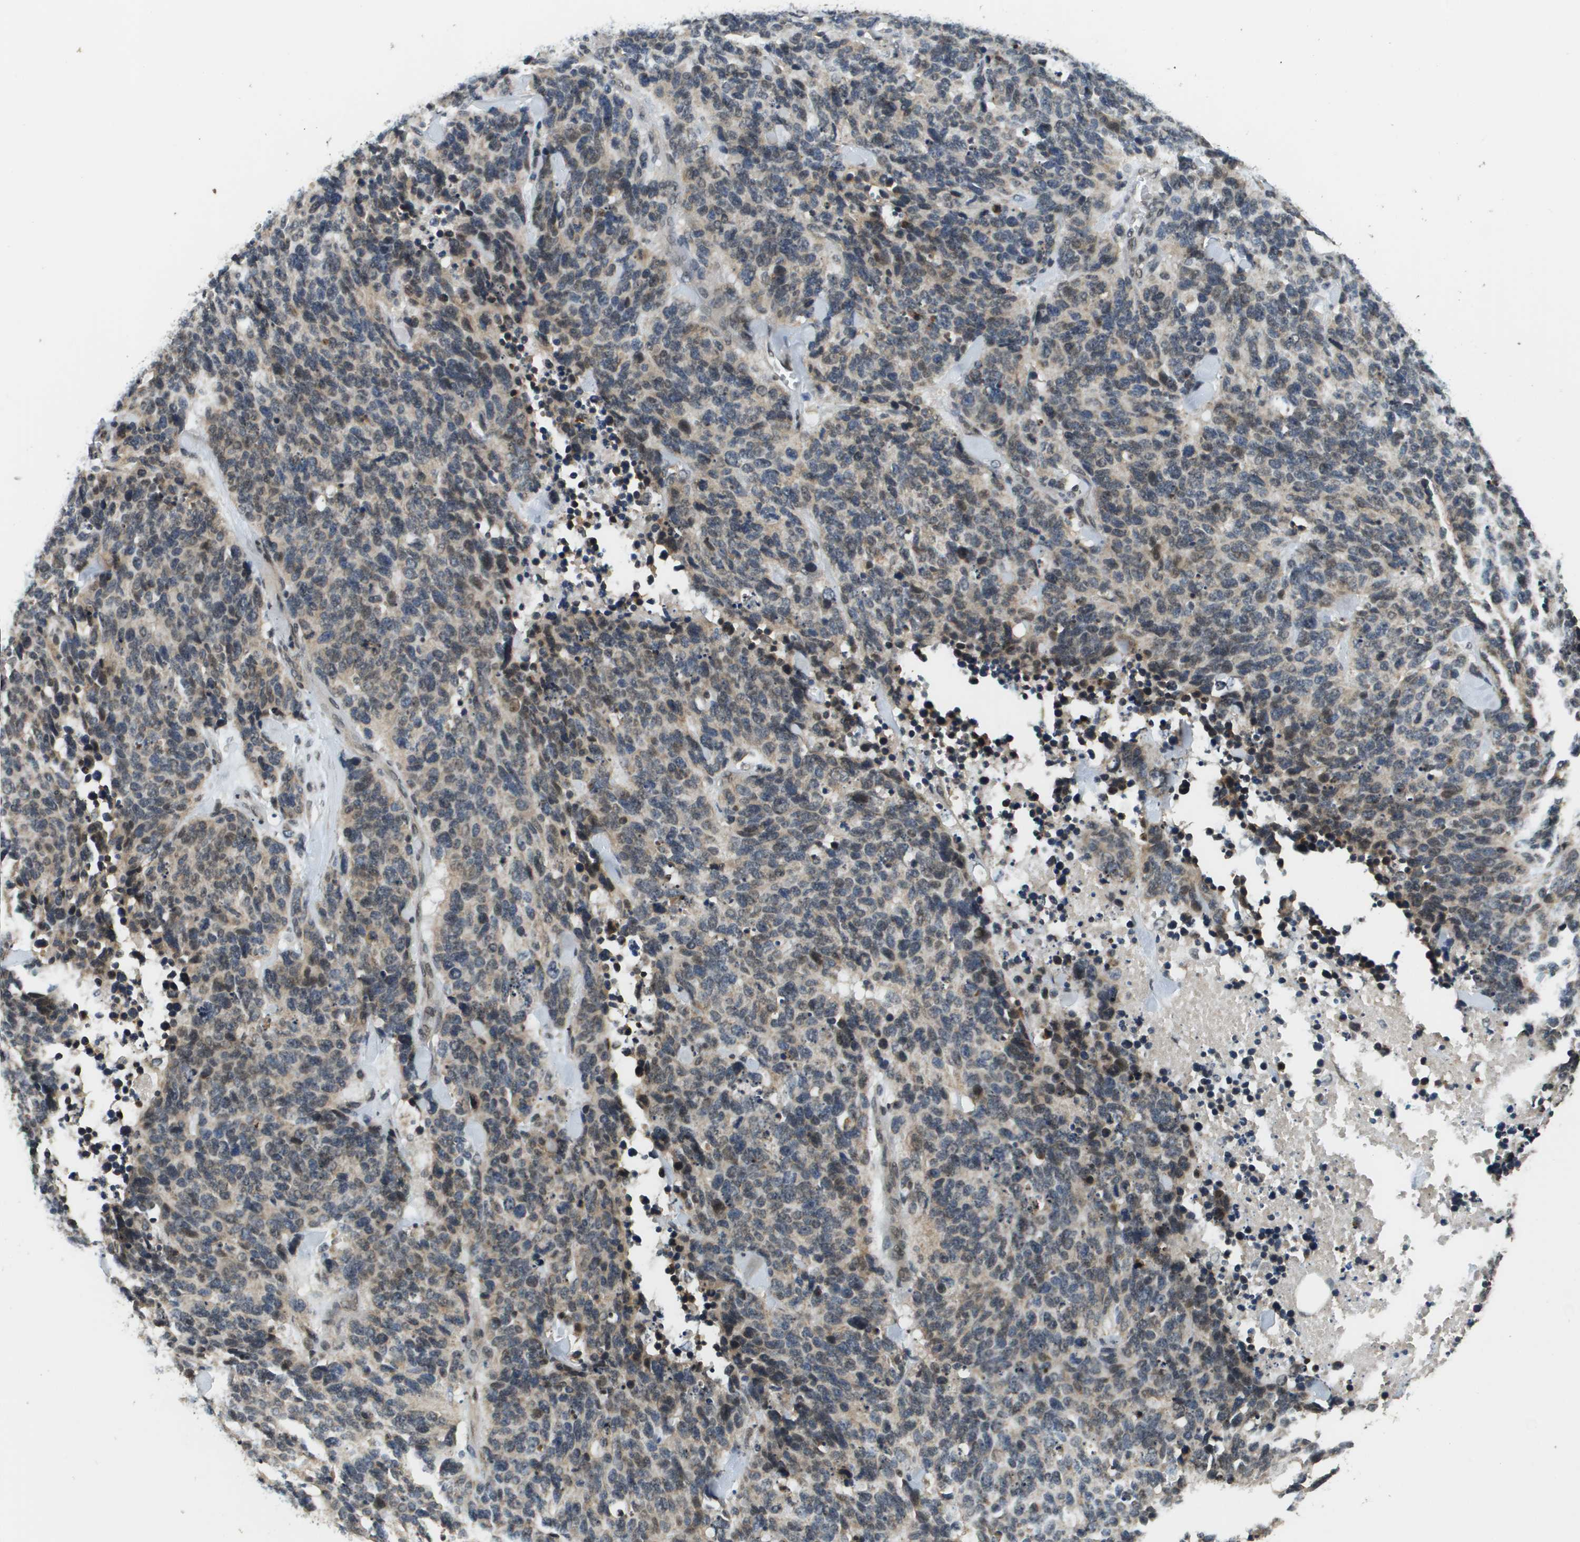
{"staining": {"intensity": "moderate", "quantity": "25%-75%", "location": "cytoplasmic/membranous,nuclear"}, "tissue": "lung cancer", "cell_type": "Tumor cells", "image_type": "cancer", "snomed": [{"axis": "morphology", "description": "Neoplasm, malignant, NOS"}, {"axis": "topography", "description": "Lung"}], "caption": "Immunohistochemical staining of human lung cancer demonstrates medium levels of moderate cytoplasmic/membranous and nuclear staining in about 25%-75% of tumor cells.", "gene": "FANCC", "patient": {"sex": "female", "age": 58}}